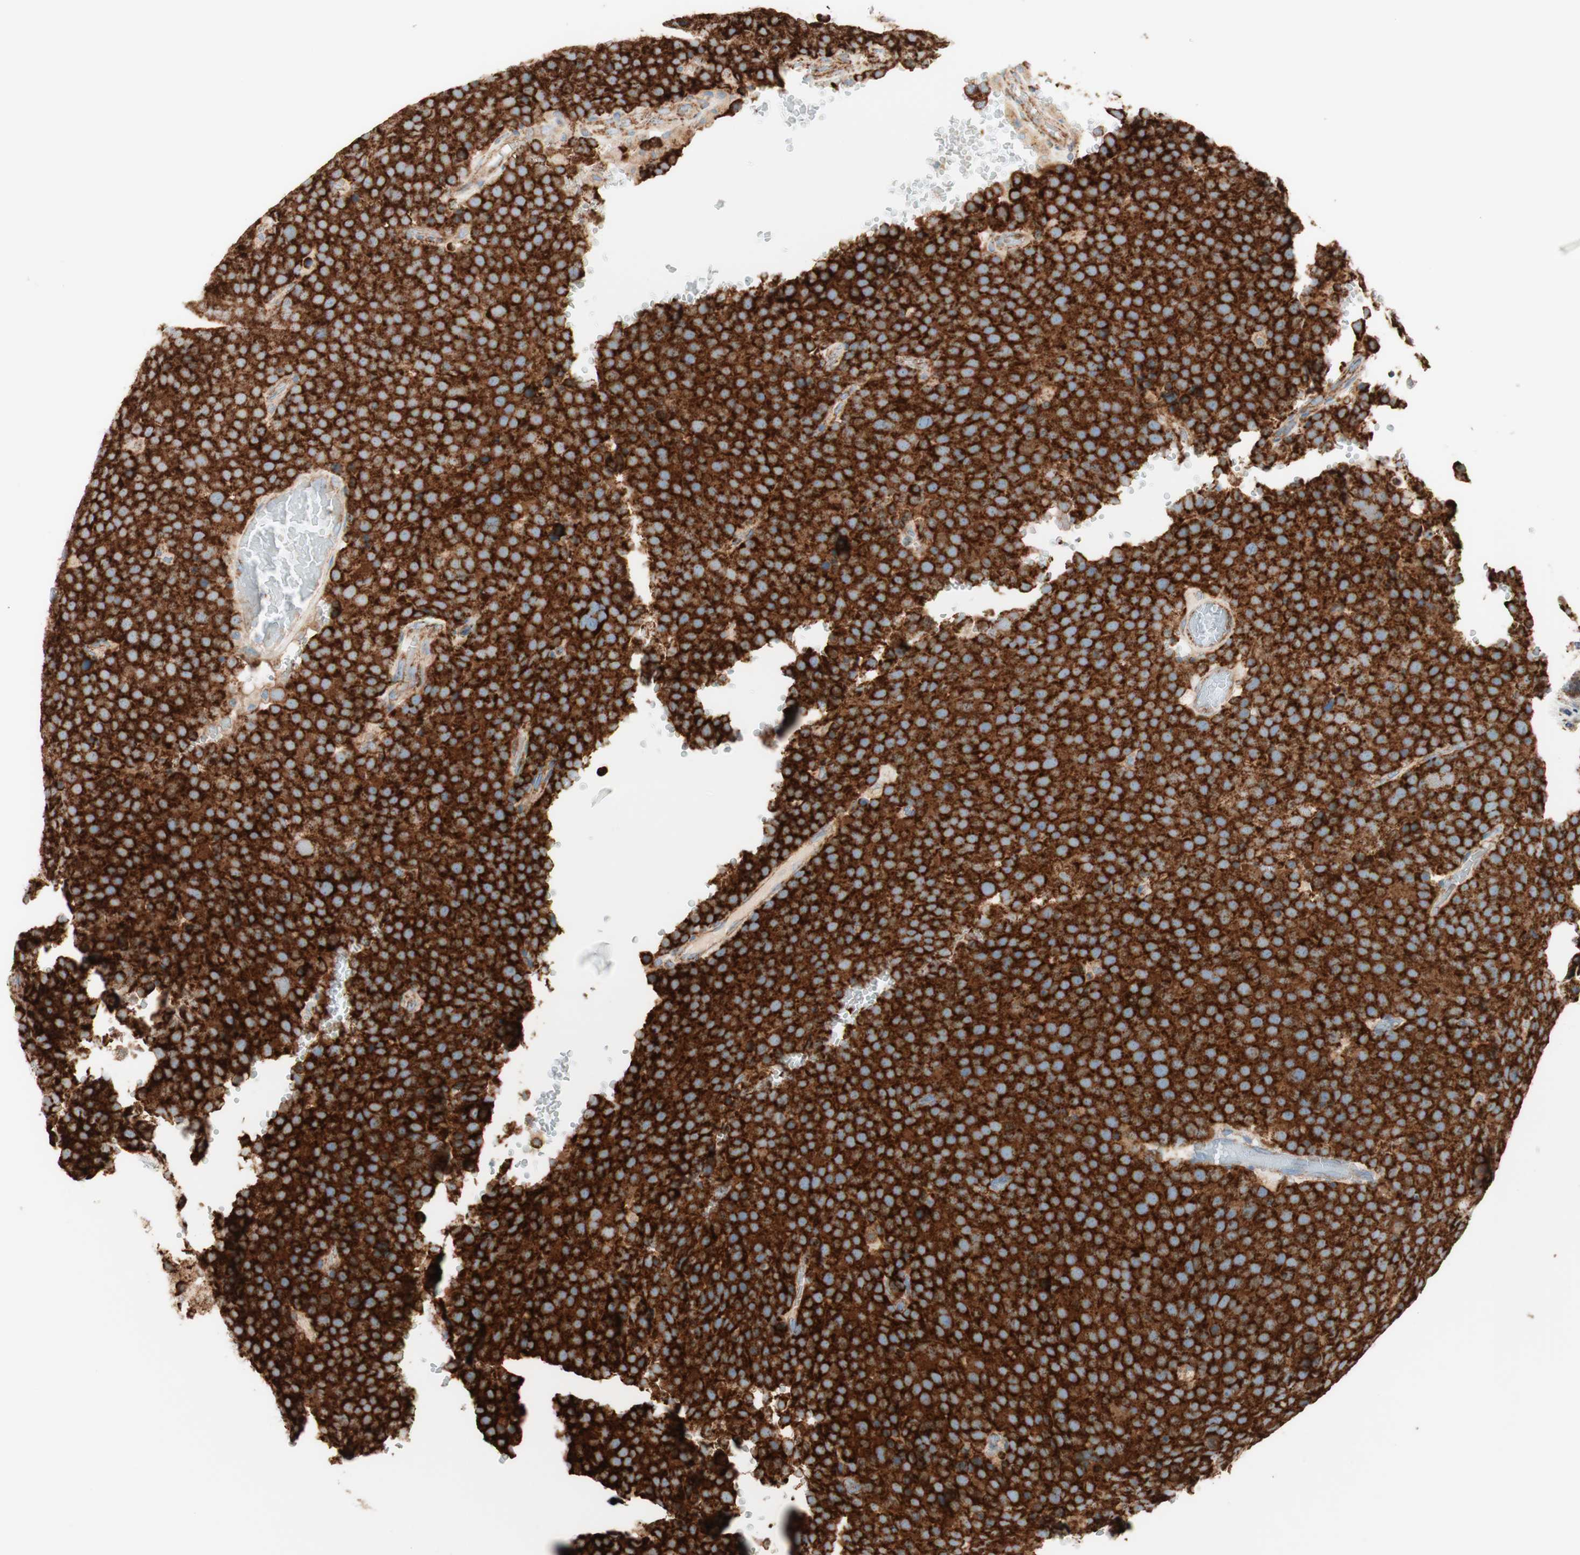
{"staining": {"intensity": "strong", "quantity": ">75%", "location": "cytoplasmic/membranous"}, "tissue": "testis cancer", "cell_type": "Tumor cells", "image_type": "cancer", "snomed": [{"axis": "morphology", "description": "Seminoma, NOS"}, {"axis": "topography", "description": "Testis"}], "caption": "Immunohistochemistry histopathology image of neoplastic tissue: testis seminoma stained using immunohistochemistry demonstrates high levels of strong protein expression localized specifically in the cytoplasmic/membranous of tumor cells, appearing as a cytoplasmic/membranous brown color.", "gene": "TOMM20", "patient": {"sex": "male", "age": 71}}